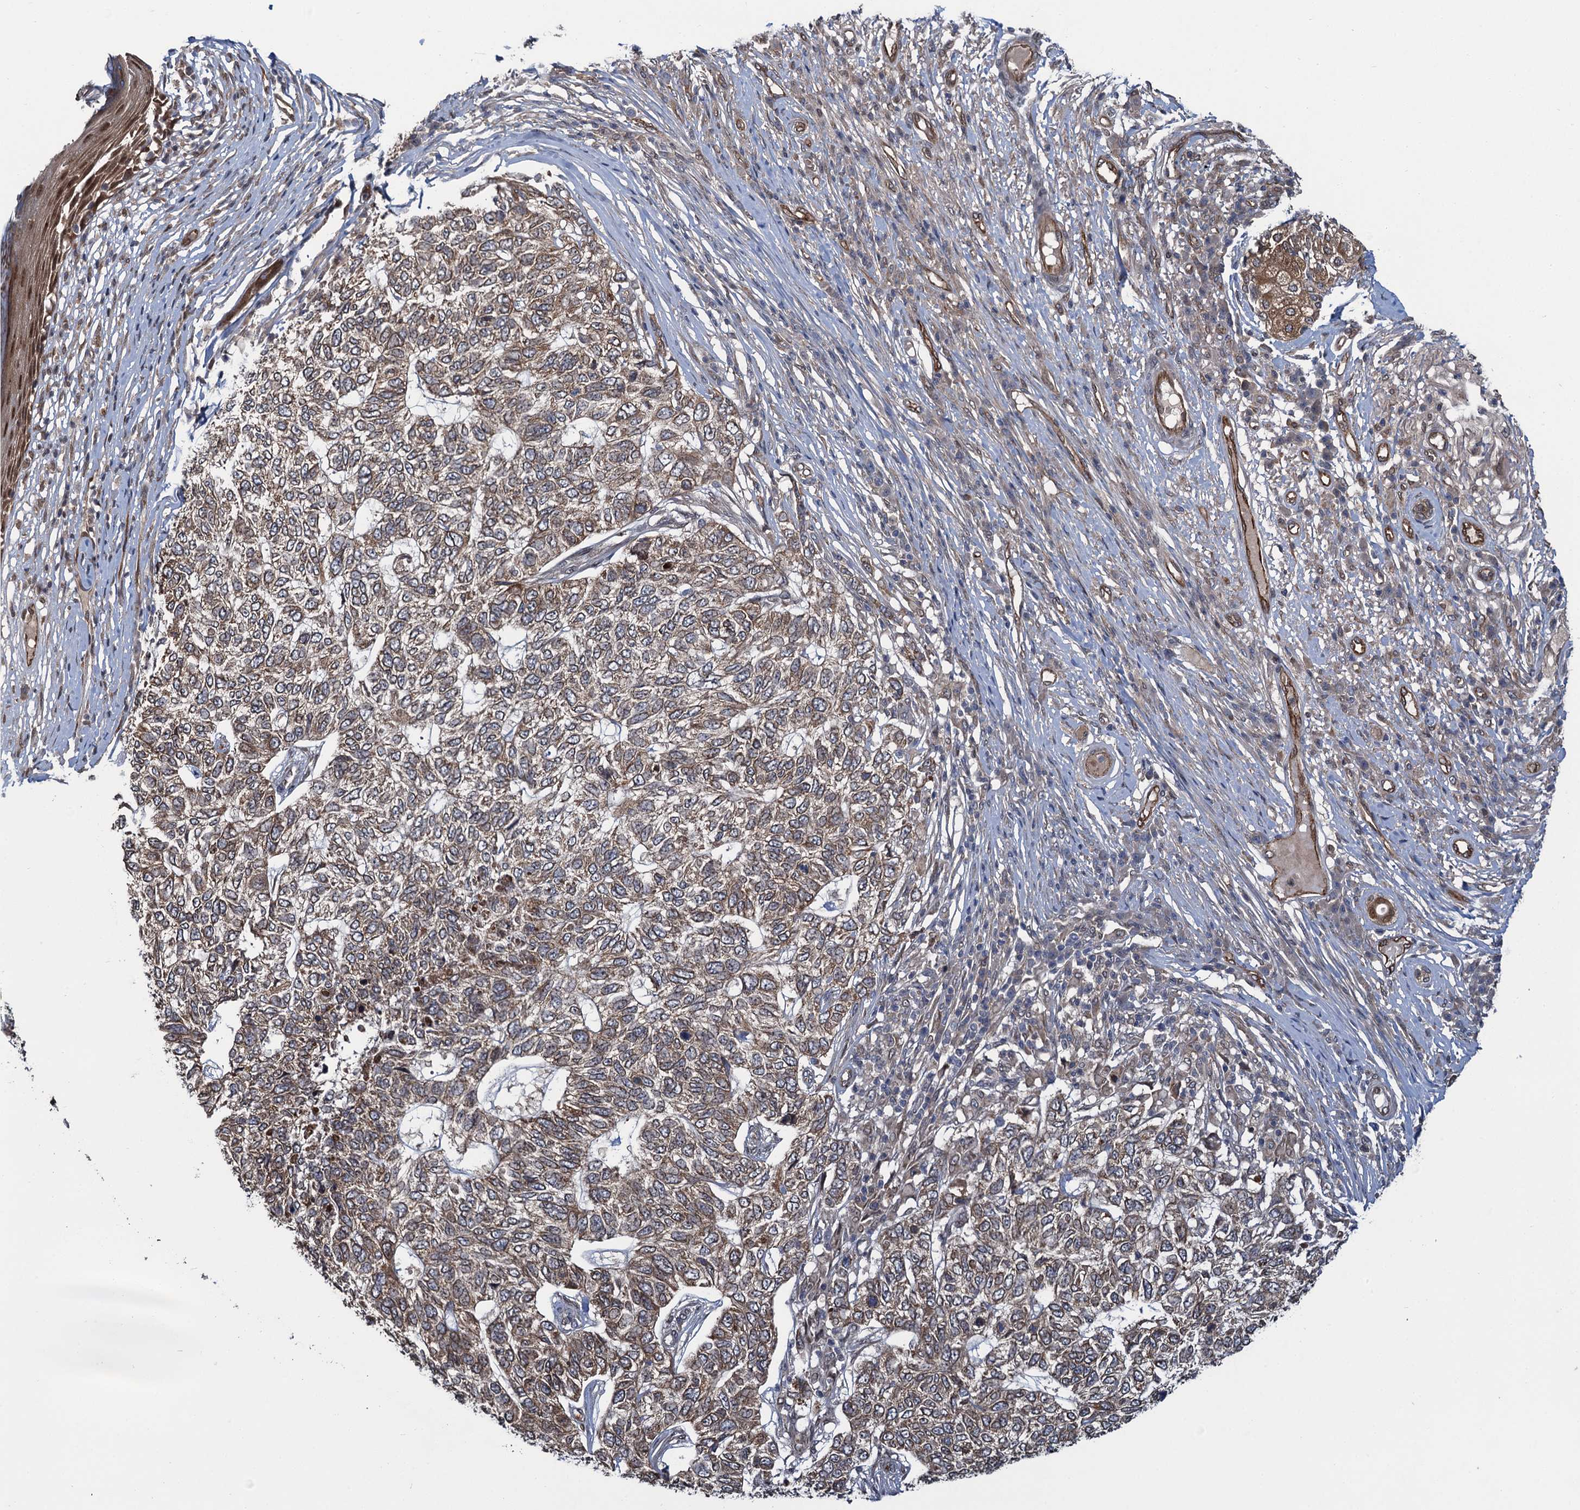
{"staining": {"intensity": "moderate", "quantity": ">75%", "location": "cytoplasmic/membranous"}, "tissue": "skin cancer", "cell_type": "Tumor cells", "image_type": "cancer", "snomed": [{"axis": "morphology", "description": "Basal cell carcinoma"}, {"axis": "topography", "description": "Skin"}], "caption": "The immunohistochemical stain highlights moderate cytoplasmic/membranous positivity in tumor cells of skin cancer (basal cell carcinoma) tissue.", "gene": "EVX2", "patient": {"sex": "female", "age": 65}}